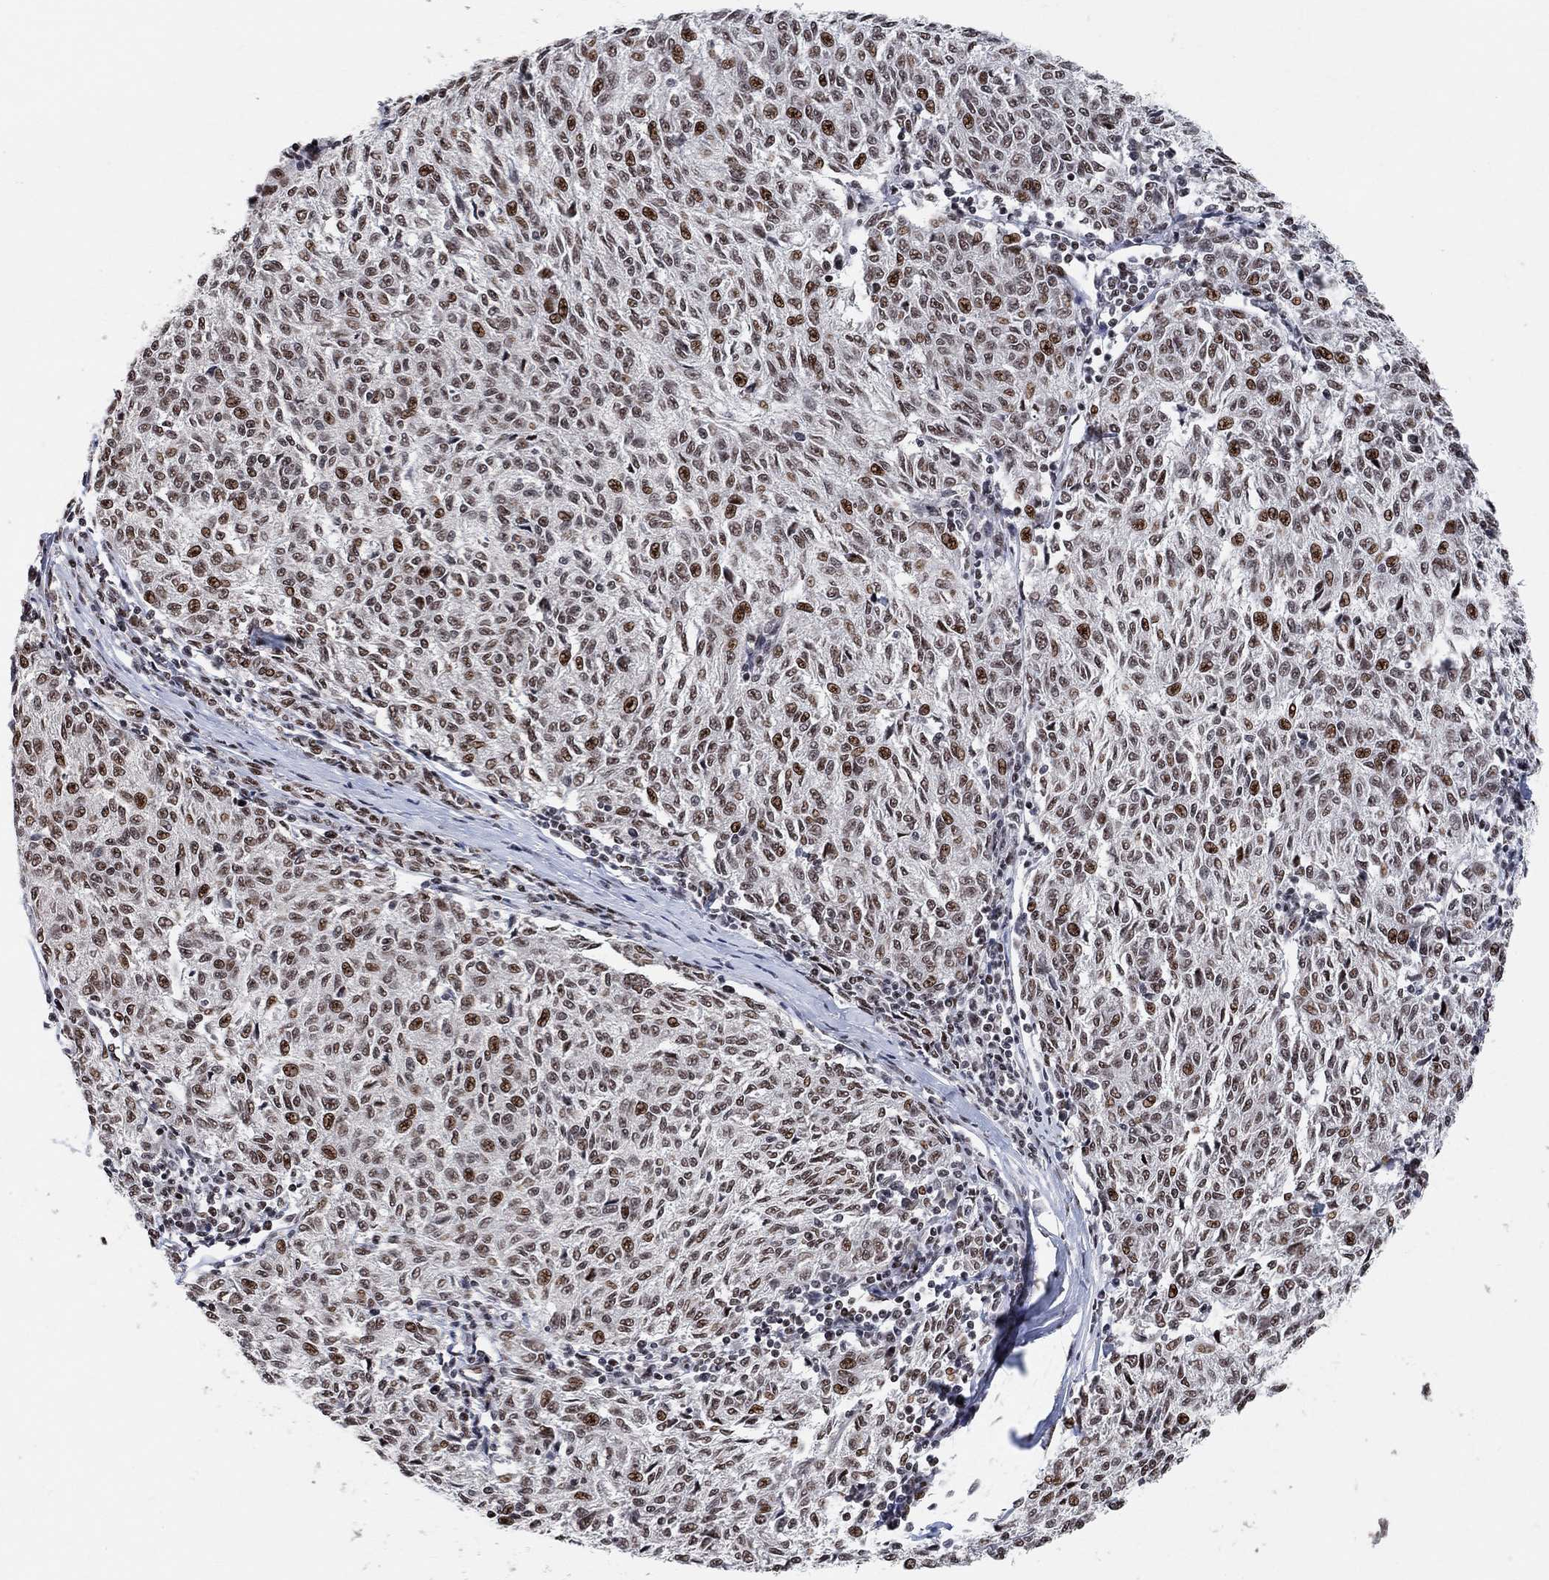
{"staining": {"intensity": "strong", "quantity": ">75%", "location": "nuclear"}, "tissue": "melanoma", "cell_type": "Tumor cells", "image_type": "cancer", "snomed": [{"axis": "morphology", "description": "Malignant melanoma, NOS"}, {"axis": "topography", "description": "Skin"}], "caption": "Immunohistochemistry of human melanoma reveals high levels of strong nuclear staining in about >75% of tumor cells. Using DAB (3,3'-diaminobenzidine) (brown) and hematoxylin (blue) stains, captured at high magnification using brightfield microscopy.", "gene": "E4F1", "patient": {"sex": "female", "age": 72}}